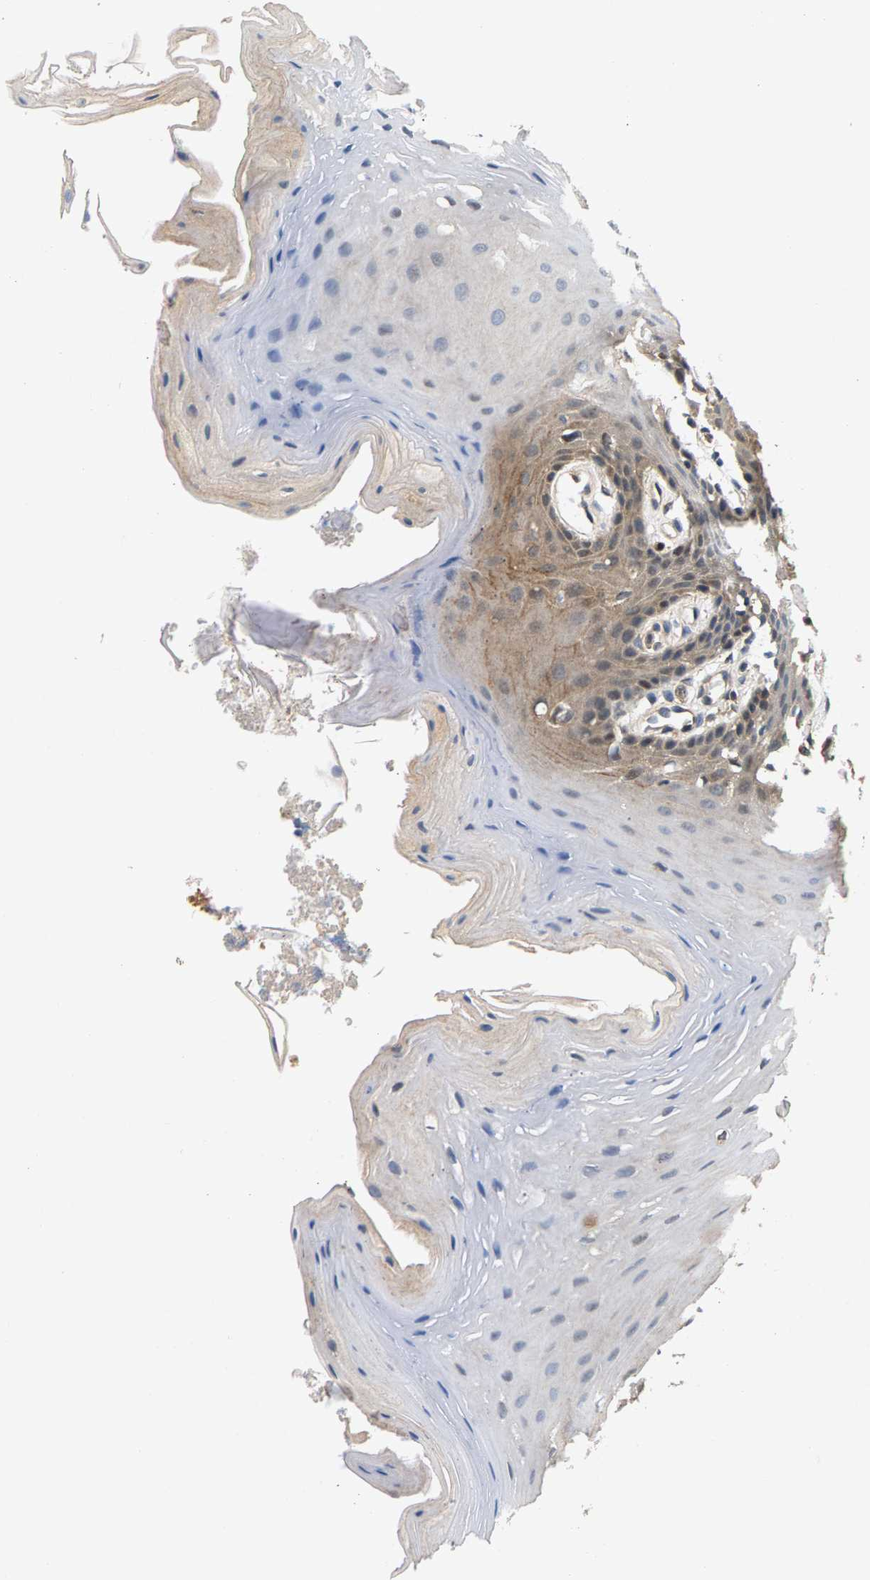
{"staining": {"intensity": "moderate", "quantity": ">75%", "location": "cytoplasmic/membranous"}, "tissue": "oral mucosa", "cell_type": "Squamous epithelial cells", "image_type": "normal", "snomed": [{"axis": "morphology", "description": "Normal tissue, NOS"}, {"axis": "morphology", "description": "Squamous cell carcinoma, NOS"}, {"axis": "topography", "description": "Oral tissue"}, {"axis": "topography", "description": "Head-Neck"}], "caption": "Protein staining of unremarkable oral mucosa displays moderate cytoplasmic/membranous expression in about >75% of squamous epithelial cells.", "gene": "FAM78A", "patient": {"sex": "male", "age": 71}}